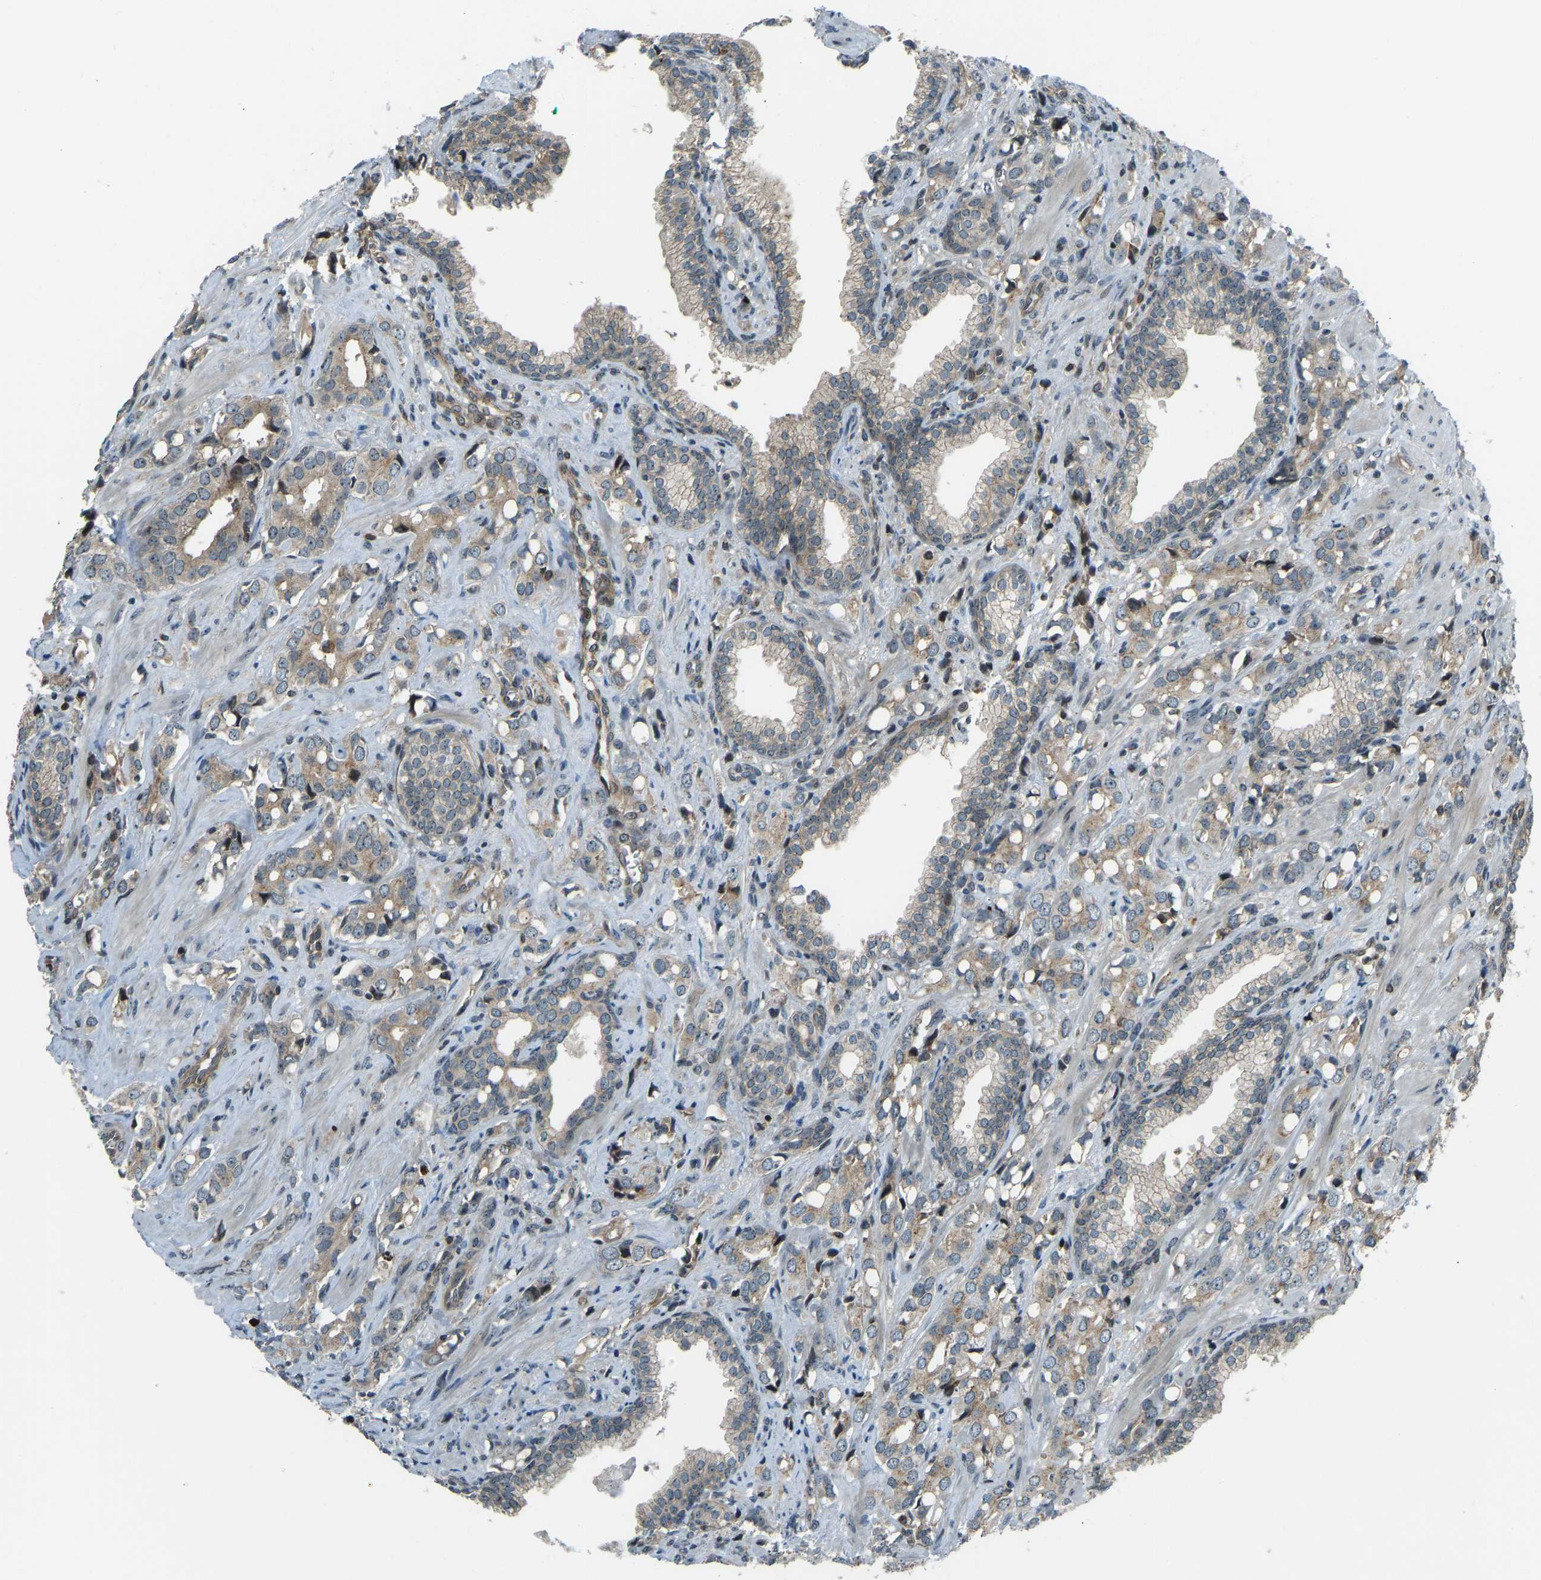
{"staining": {"intensity": "moderate", "quantity": ">75%", "location": "cytoplasmic/membranous"}, "tissue": "prostate cancer", "cell_type": "Tumor cells", "image_type": "cancer", "snomed": [{"axis": "morphology", "description": "Adenocarcinoma, High grade"}, {"axis": "topography", "description": "Prostate"}], "caption": "A high-resolution photomicrograph shows IHC staining of prostate adenocarcinoma (high-grade), which shows moderate cytoplasmic/membranous positivity in about >75% of tumor cells.", "gene": "SVOPL", "patient": {"sex": "male", "age": 52}}